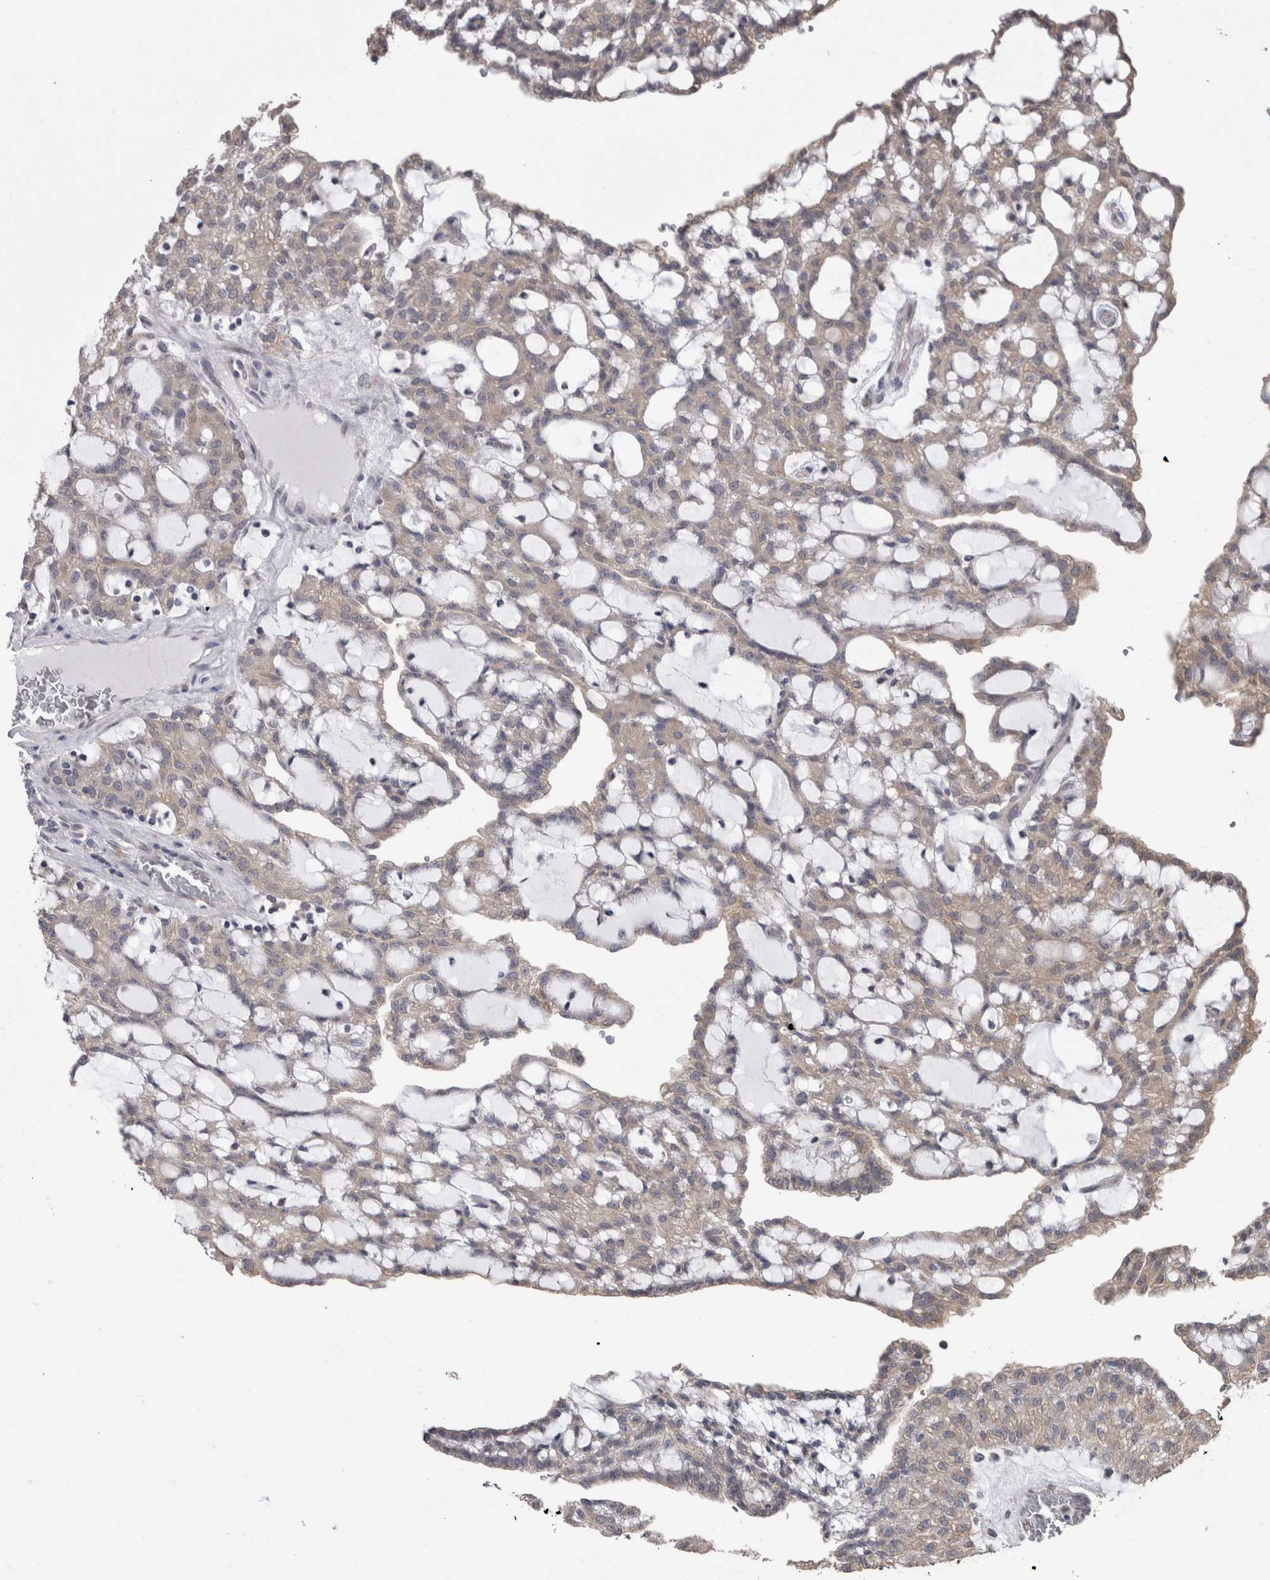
{"staining": {"intensity": "weak", "quantity": "<25%", "location": "cytoplasmic/membranous"}, "tissue": "renal cancer", "cell_type": "Tumor cells", "image_type": "cancer", "snomed": [{"axis": "morphology", "description": "Adenocarcinoma, NOS"}, {"axis": "topography", "description": "Kidney"}], "caption": "A micrograph of renal cancer stained for a protein shows no brown staining in tumor cells.", "gene": "DDX6", "patient": {"sex": "male", "age": 63}}